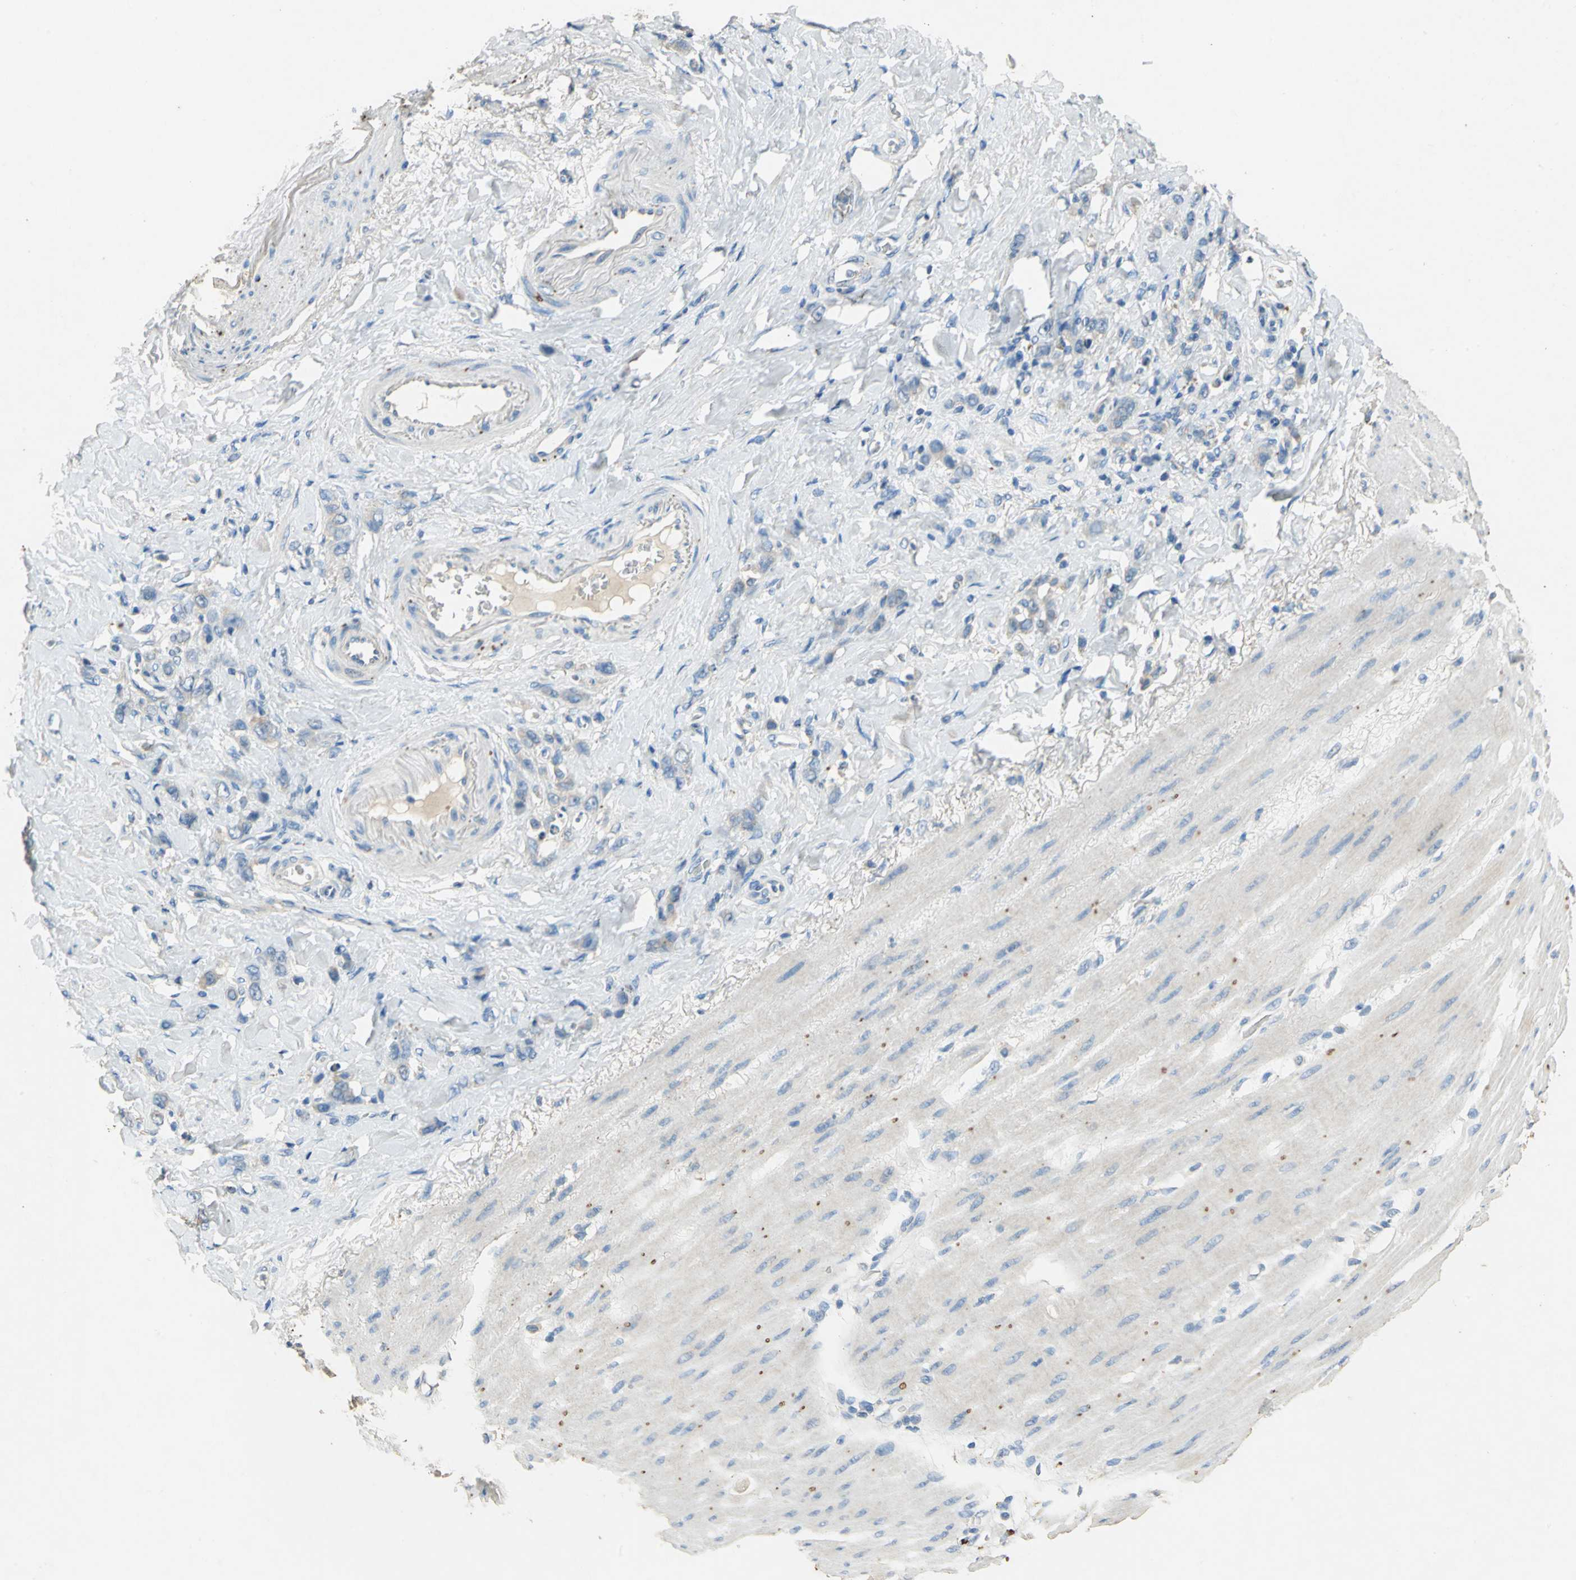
{"staining": {"intensity": "negative", "quantity": "none", "location": "none"}, "tissue": "stomach cancer", "cell_type": "Tumor cells", "image_type": "cancer", "snomed": [{"axis": "morphology", "description": "Normal tissue, NOS"}, {"axis": "morphology", "description": "Adenocarcinoma, NOS"}, {"axis": "topography", "description": "Stomach"}], "caption": "This is a photomicrograph of immunohistochemistry (IHC) staining of adenocarcinoma (stomach), which shows no expression in tumor cells. Nuclei are stained in blue.", "gene": "ADAMTS5", "patient": {"sex": "male", "age": 82}}